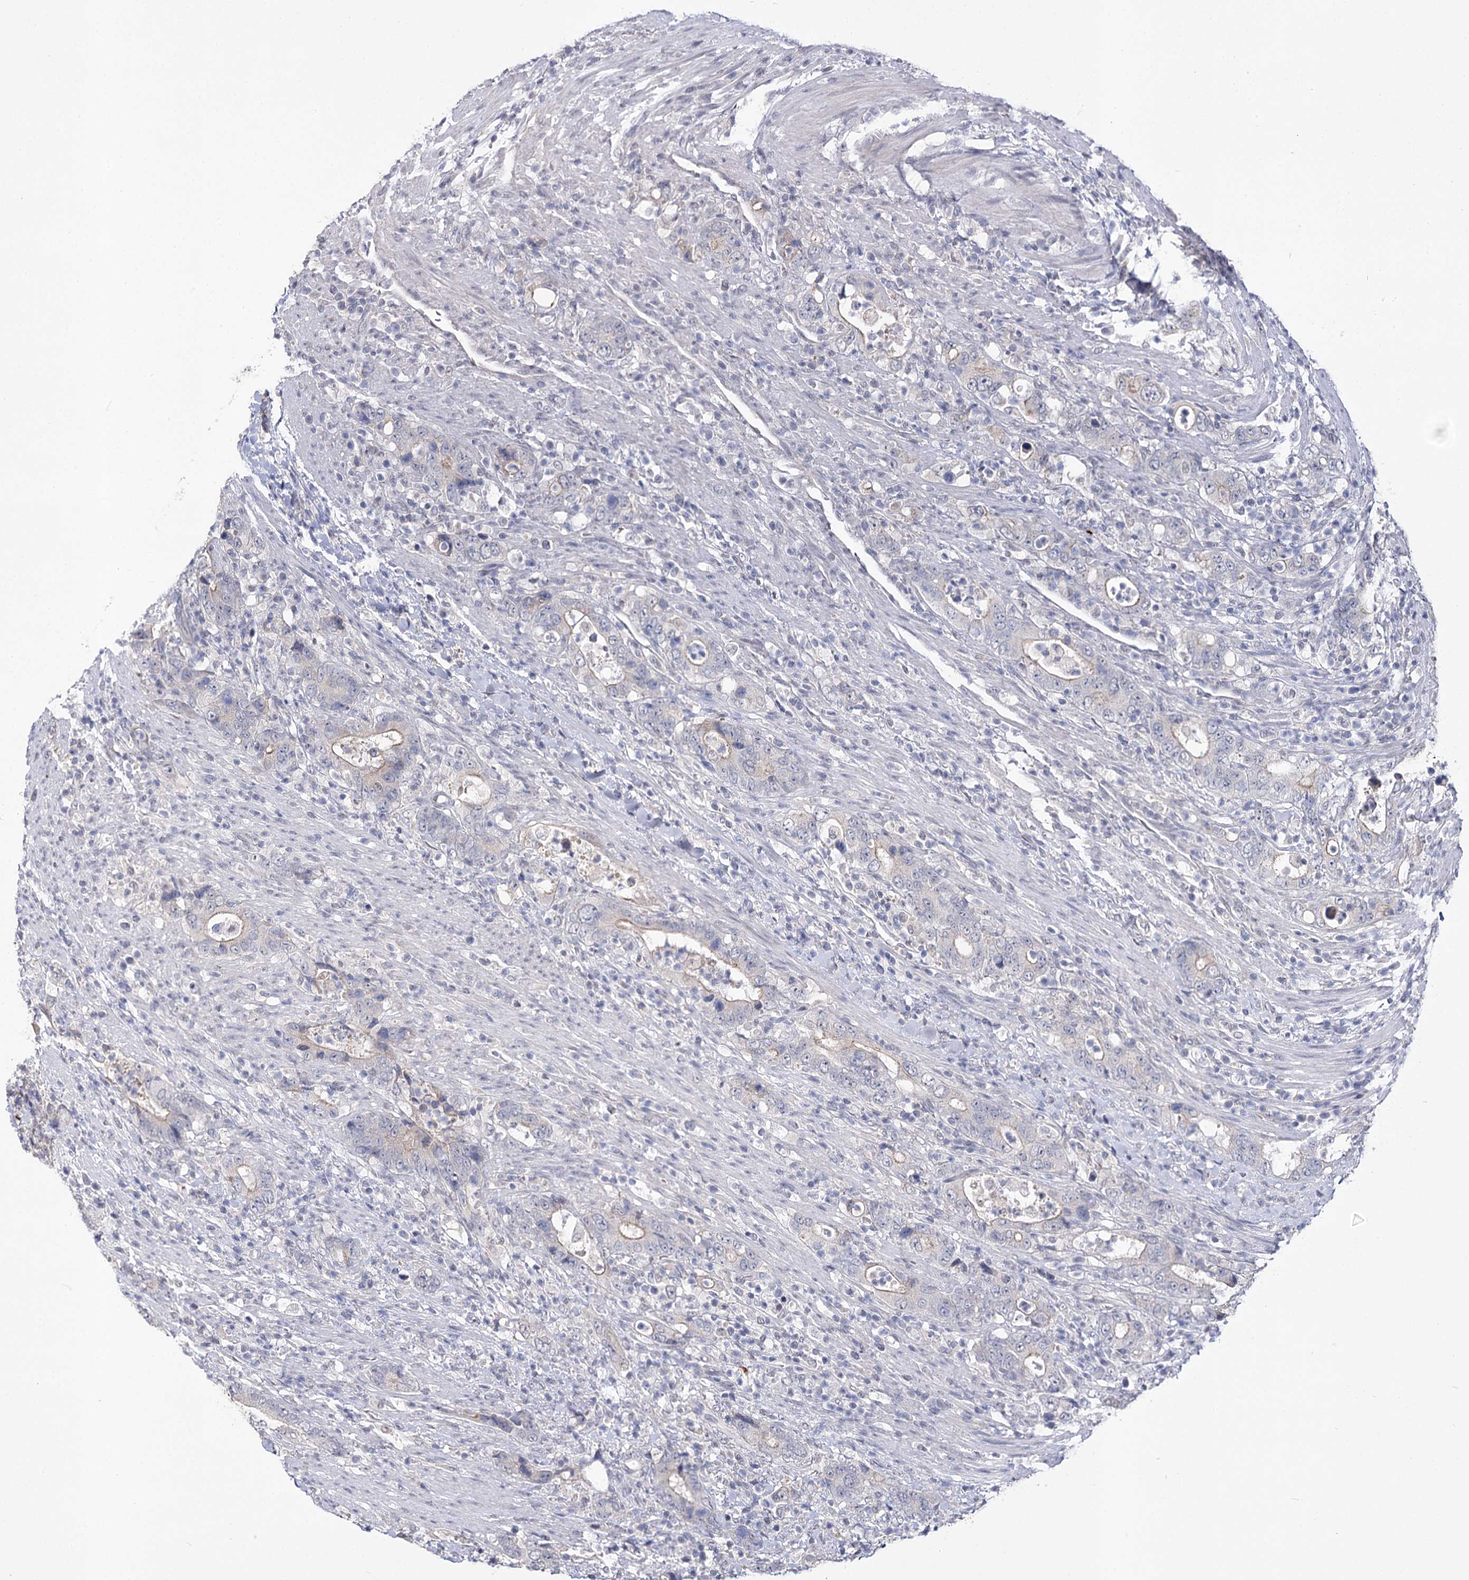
{"staining": {"intensity": "weak", "quantity": "<25%", "location": "cytoplasmic/membranous"}, "tissue": "colorectal cancer", "cell_type": "Tumor cells", "image_type": "cancer", "snomed": [{"axis": "morphology", "description": "Adenocarcinoma, NOS"}, {"axis": "topography", "description": "Colon"}], "caption": "Micrograph shows no significant protein expression in tumor cells of colorectal cancer. (Stains: DAB immunohistochemistry with hematoxylin counter stain, Microscopy: brightfield microscopy at high magnification).", "gene": "ATP10B", "patient": {"sex": "female", "age": 75}}